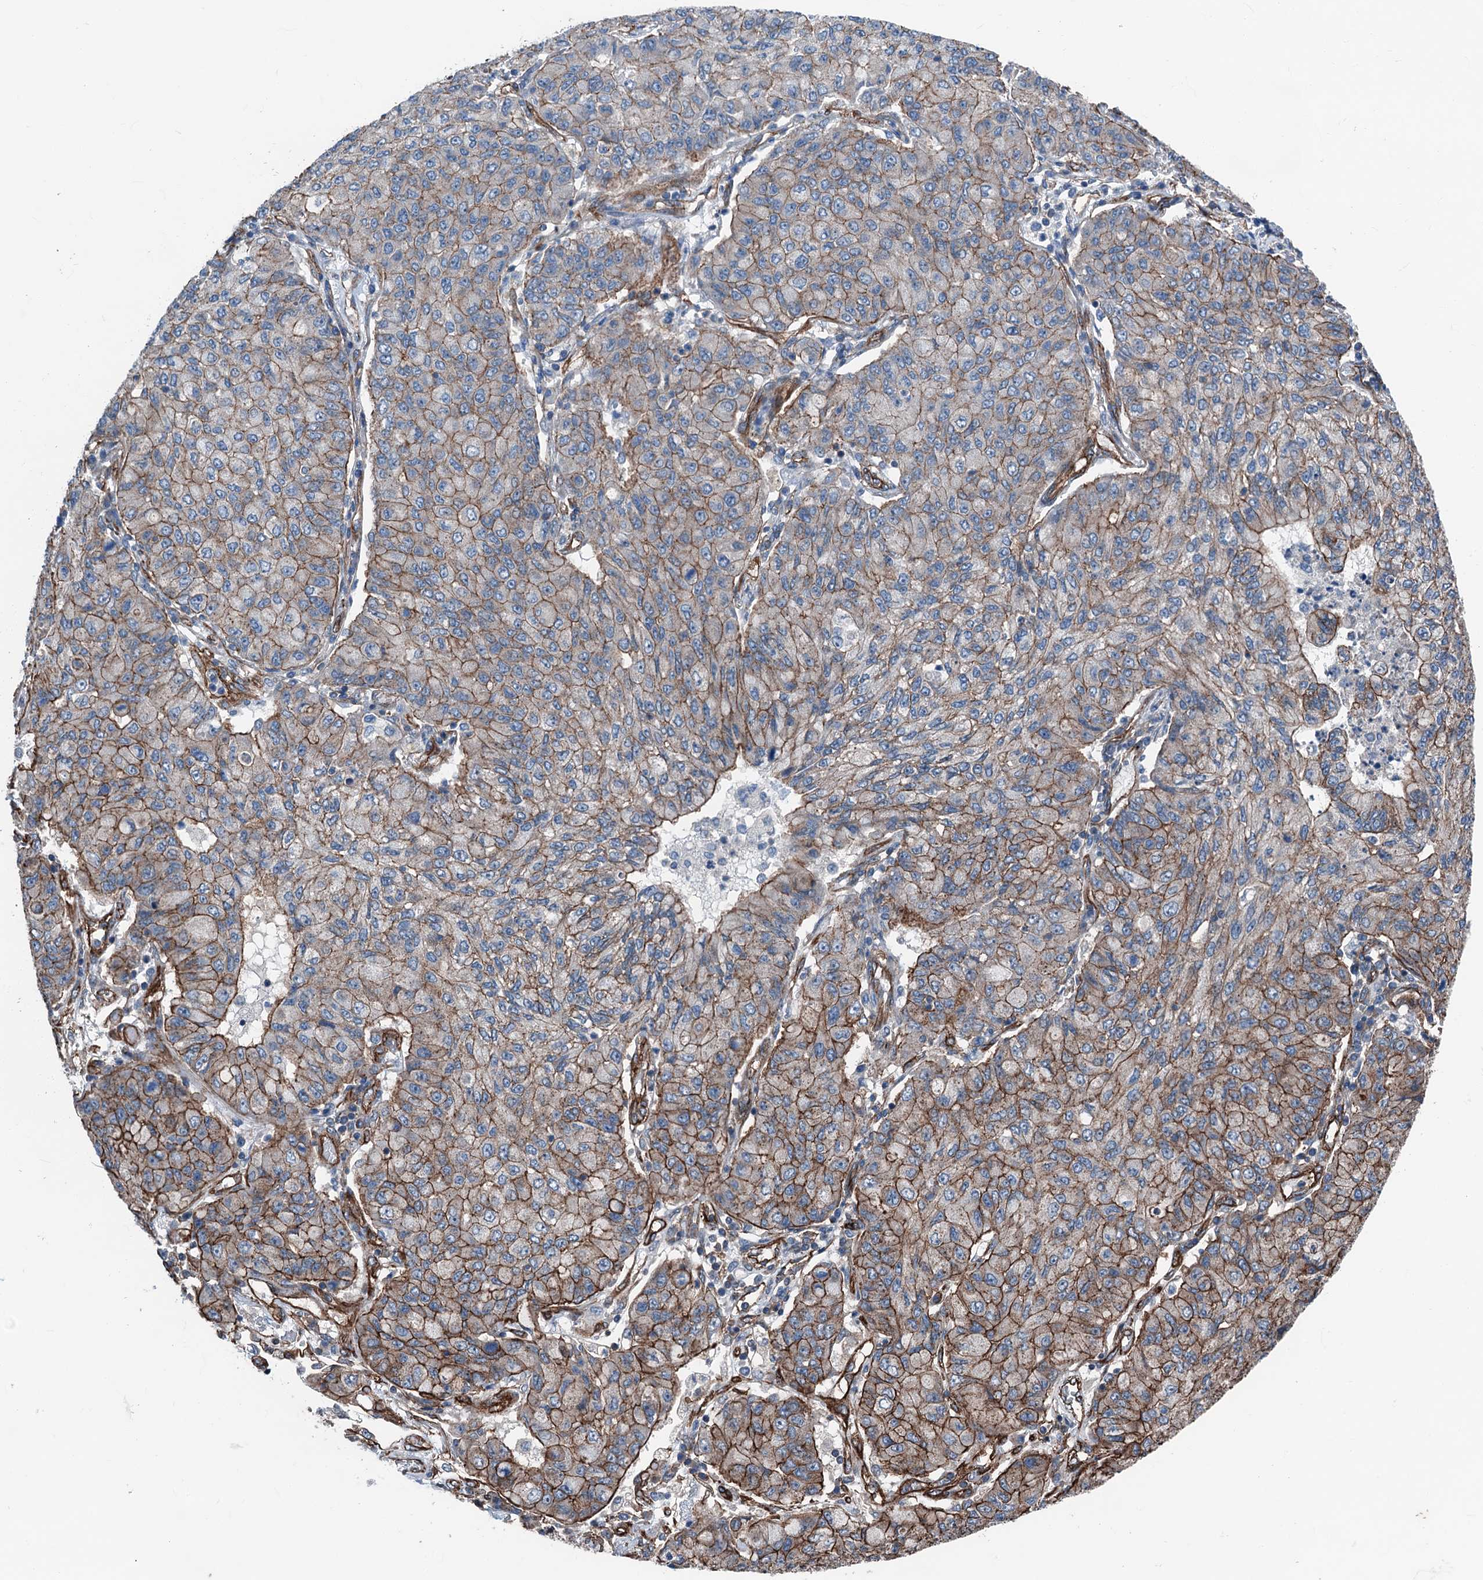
{"staining": {"intensity": "moderate", "quantity": ">75%", "location": "cytoplasmic/membranous"}, "tissue": "lung cancer", "cell_type": "Tumor cells", "image_type": "cancer", "snomed": [{"axis": "morphology", "description": "Squamous cell carcinoma, NOS"}, {"axis": "topography", "description": "Lung"}], "caption": "Tumor cells show moderate cytoplasmic/membranous positivity in approximately >75% of cells in lung cancer (squamous cell carcinoma).", "gene": "NMRAL1", "patient": {"sex": "male", "age": 74}}